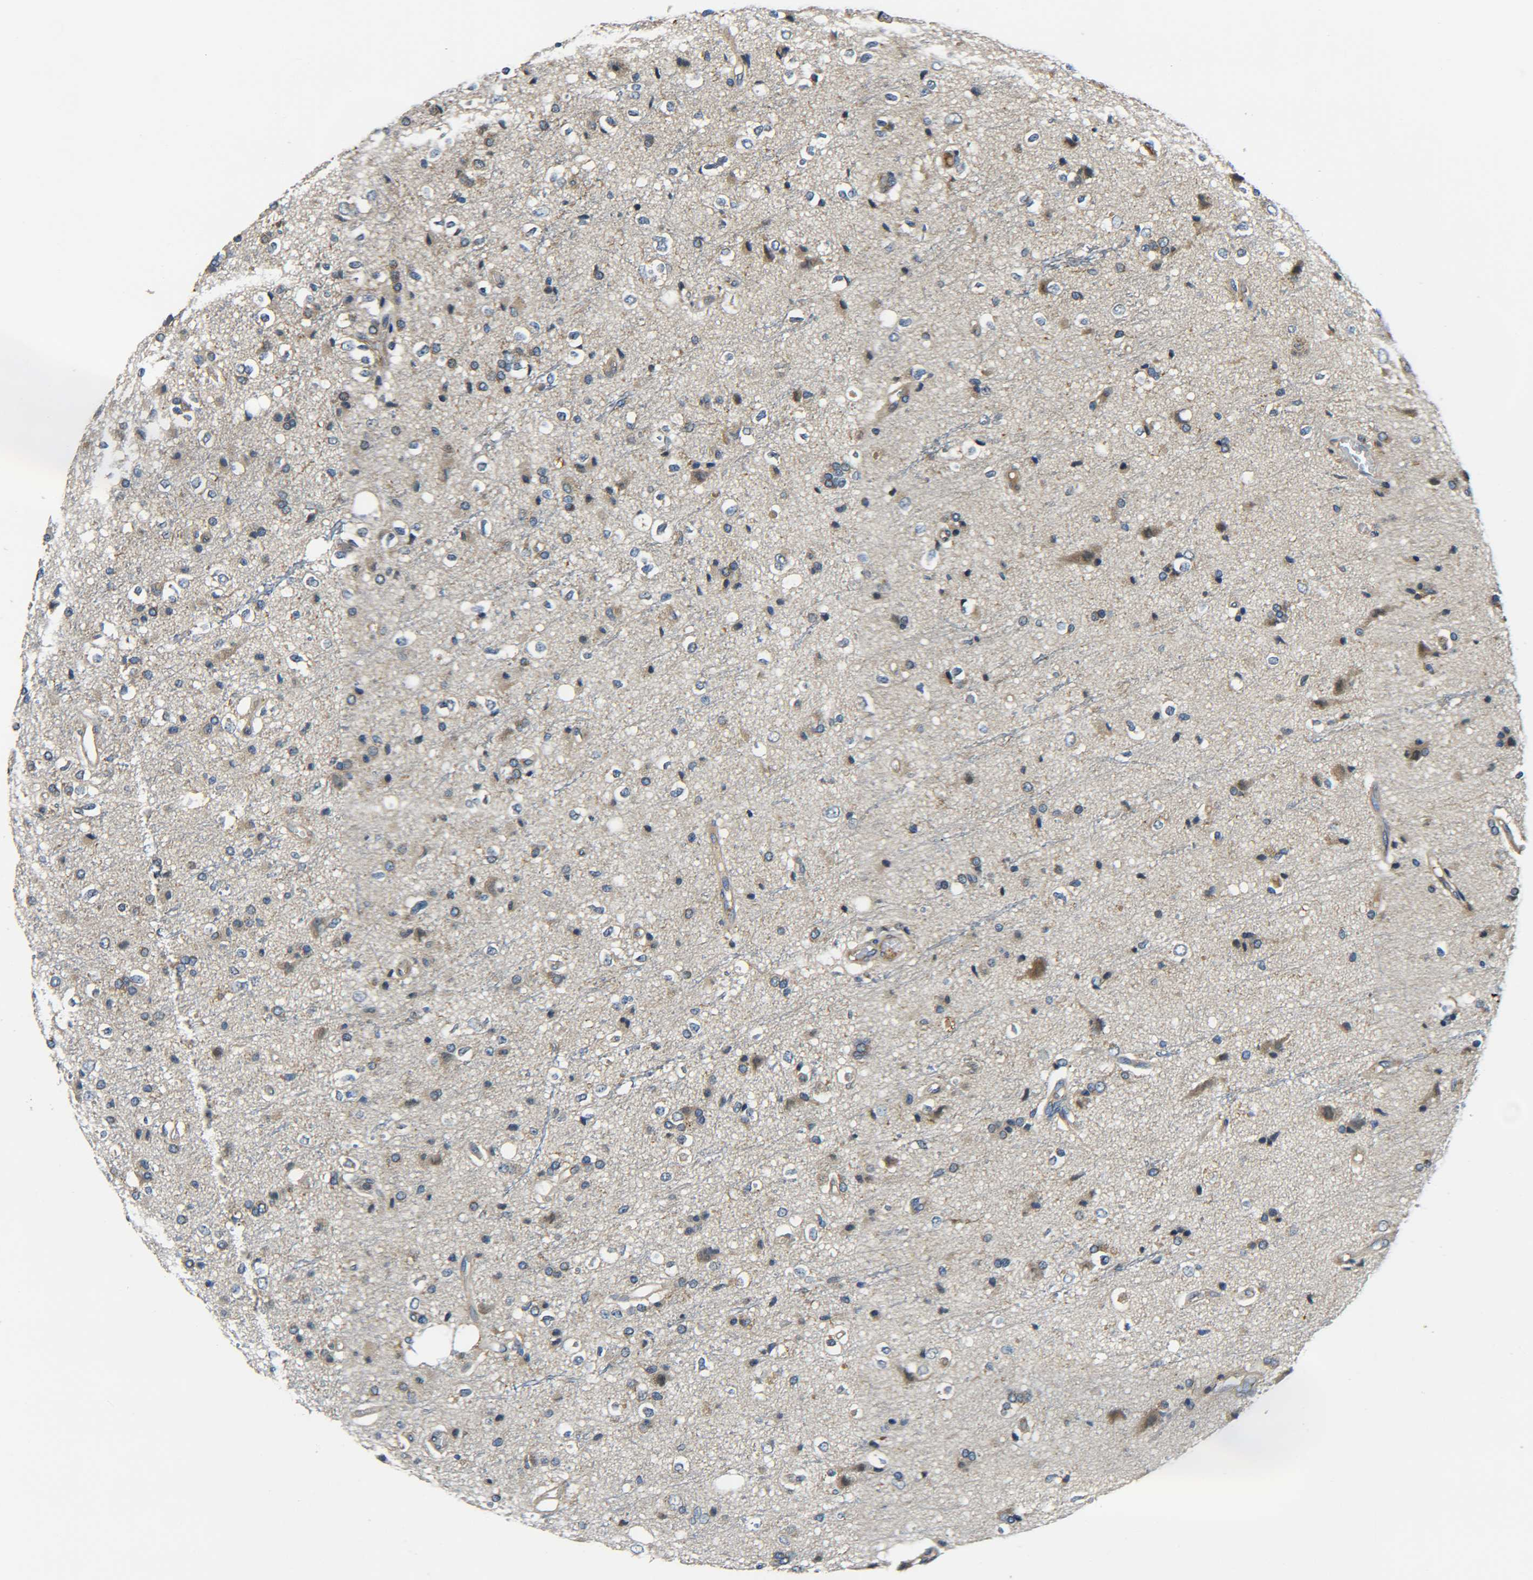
{"staining": {"intensity": "moderate", "quantity": "<25%", "location": "cytoplasmic/membranous"}, "tissue": "glioma", "cell_type": "Tumor cells", "image_type": "cancer", "snomed": [{"axis": "morphology", "description": "Glioma, malignant, High grade"}, {"axis": "topography", "description": "Brain"}], "caption": "Immunohistochemical staining of glioma exhibits low levels of moderate cytoplasmic/membranous protein positivity in approximately <25% of tumor cells.", "gene": "RAB1B", "patient": {"sex": "male", "age": 47}}